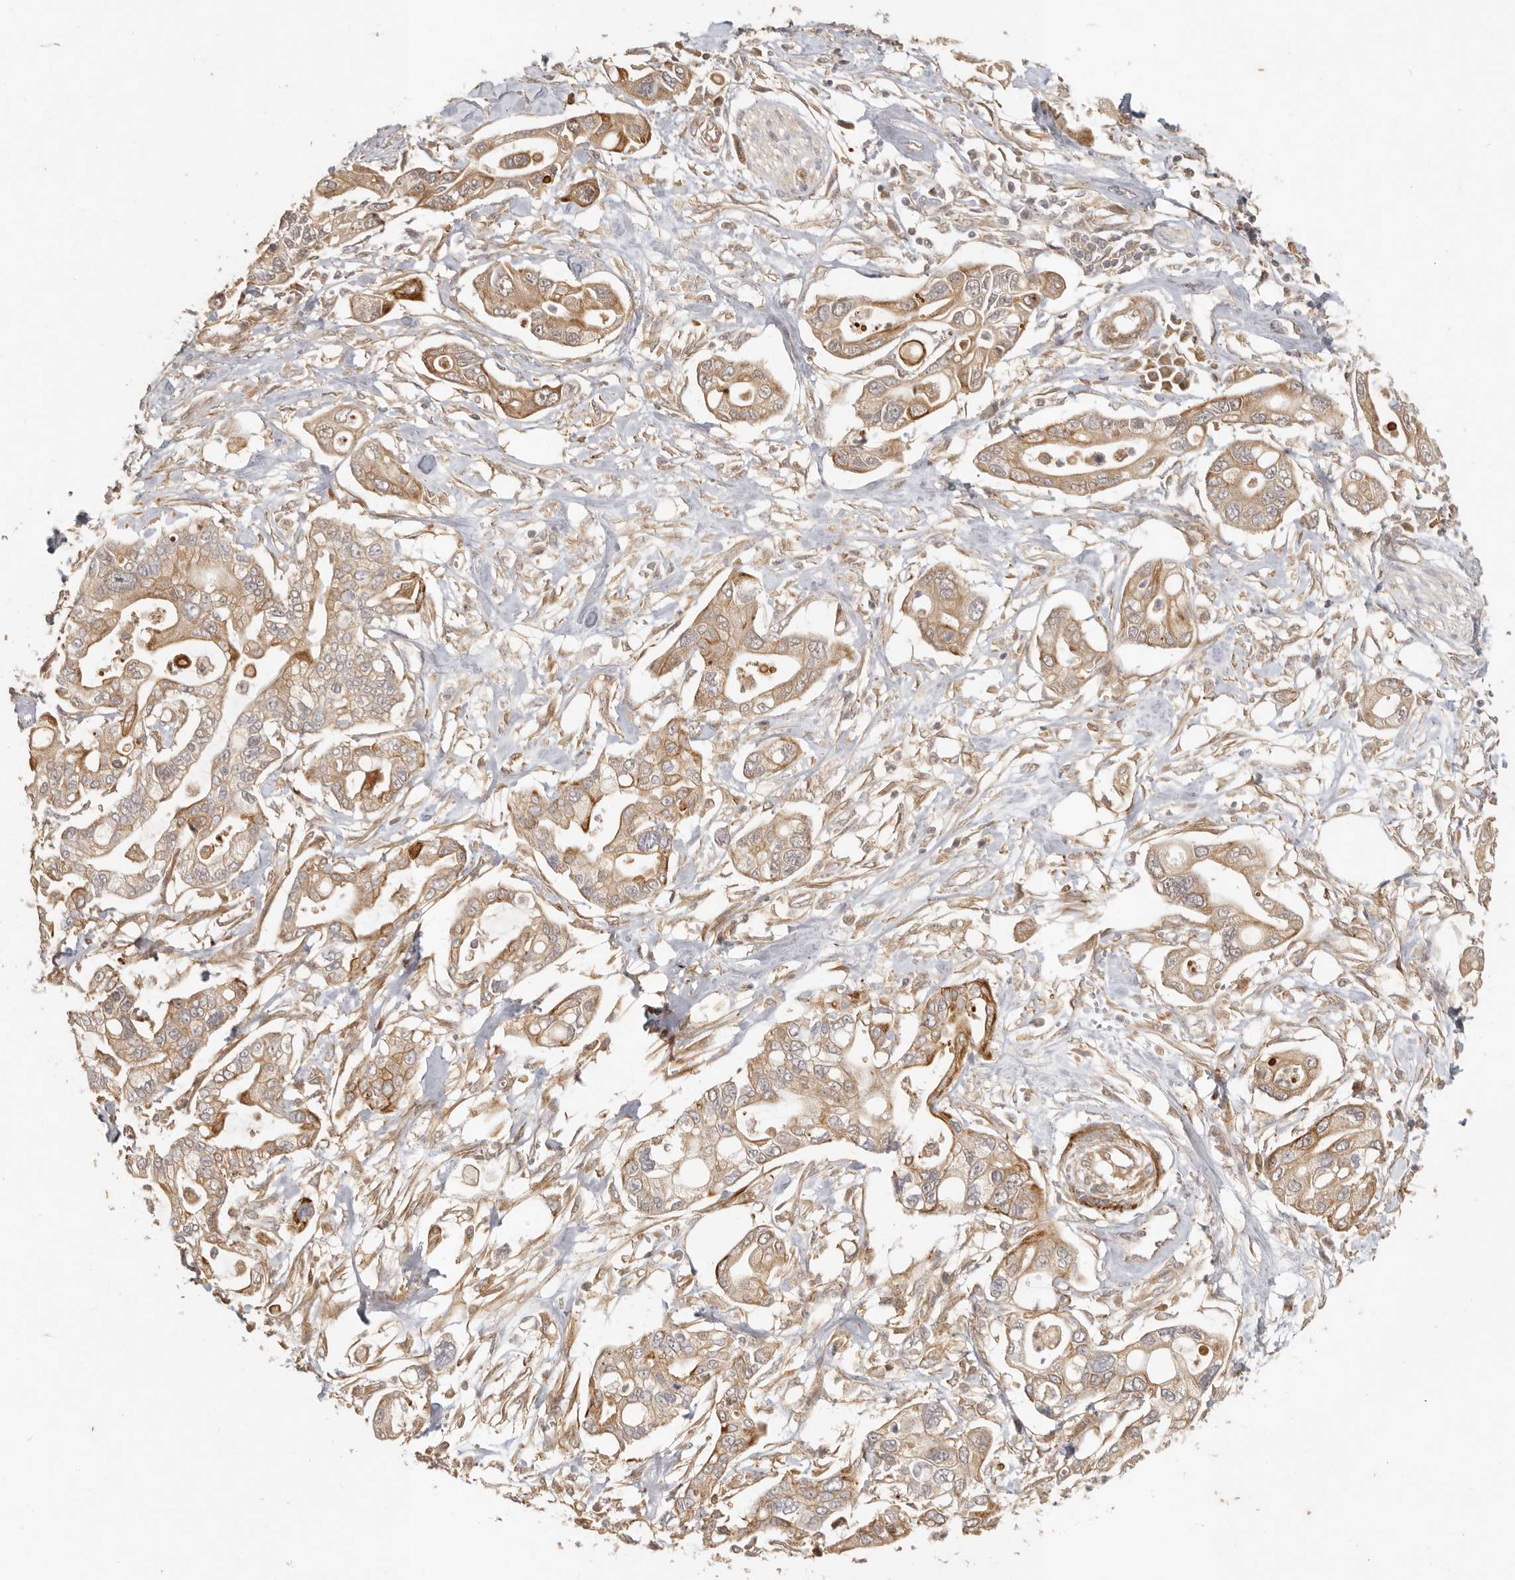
{"staining": {"intensity": "moderate", "quantity": ">75%", "location": "cytoplasmic/membranous"}, "tissue": "pancreatic cancer", "cell_type": "Tumor cells", "image_type": "cancer", "snomed": [{"axis": "morphology", "description": "Adenocarcinoma, NOS"}, {"axis": "topography", "description": "Pancreas"}], "caption": "Protein analysis of adenocarcinoma (pancreatic) tissue displays moderate cytoplasmic/membranous positivity in about >75% of tumor cells.", "gene": "VIPR1", "patient": {"sex": "male", "age": 68}}